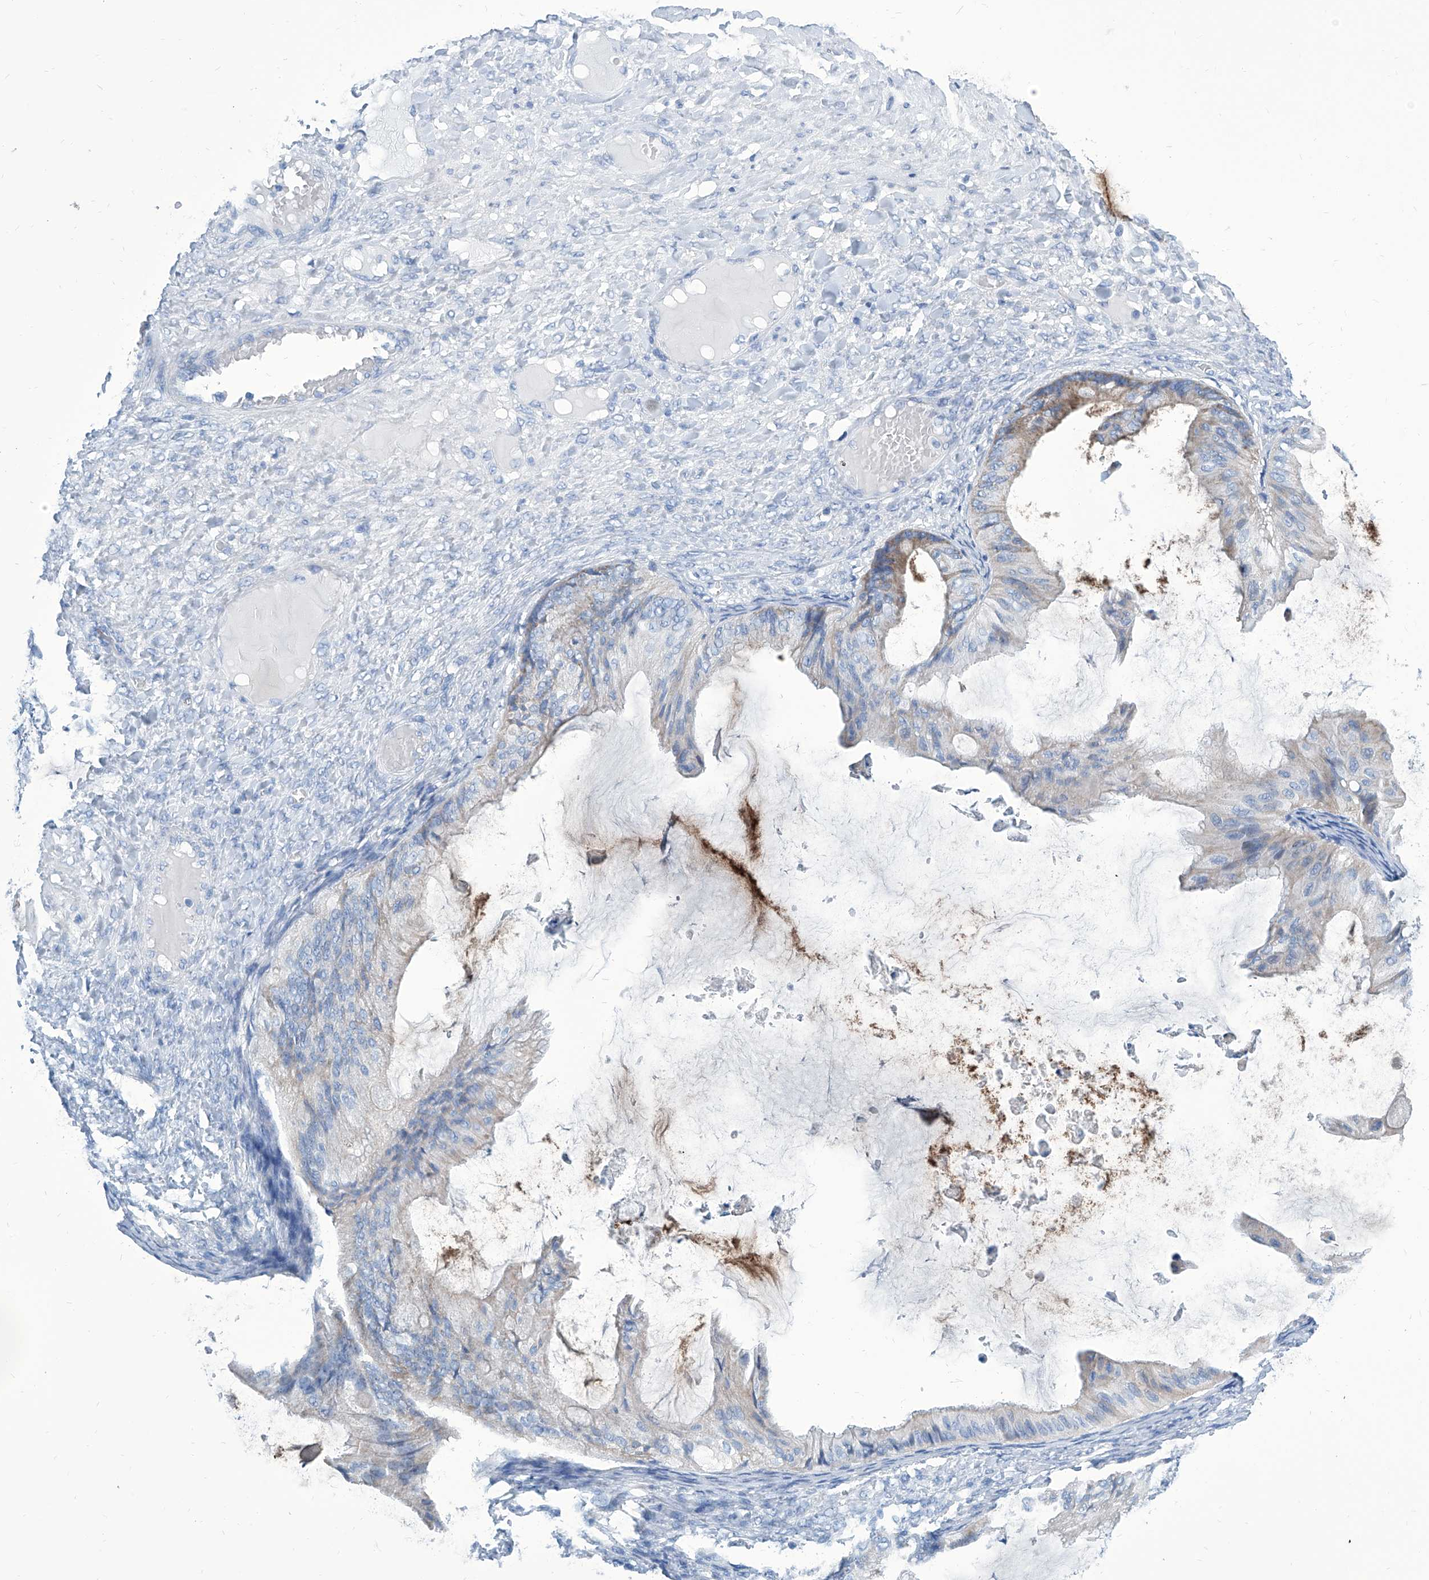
{"staining": {"intensity": "weak", "quantity": "<25%", "location": "cytoplasmic/membranous"}, "tissue": "ovarian cancer", "cell_type": "Tumor cells", "image_type": "cancer", "snomed": [{"axis": "morphology", "description": "Cystadenocarcinoma, mucinous, NOS"}, {"axis": "topography", "description": "Ovary"}], "caption": "This is a image of immunohistochemistry (IHC) staining of ovarian mucinous cystadenocarcinoma, which shows no positivity in tumor cells.", "gene": "ZNF519", "patient": {"sex": "female", "age": 61}}